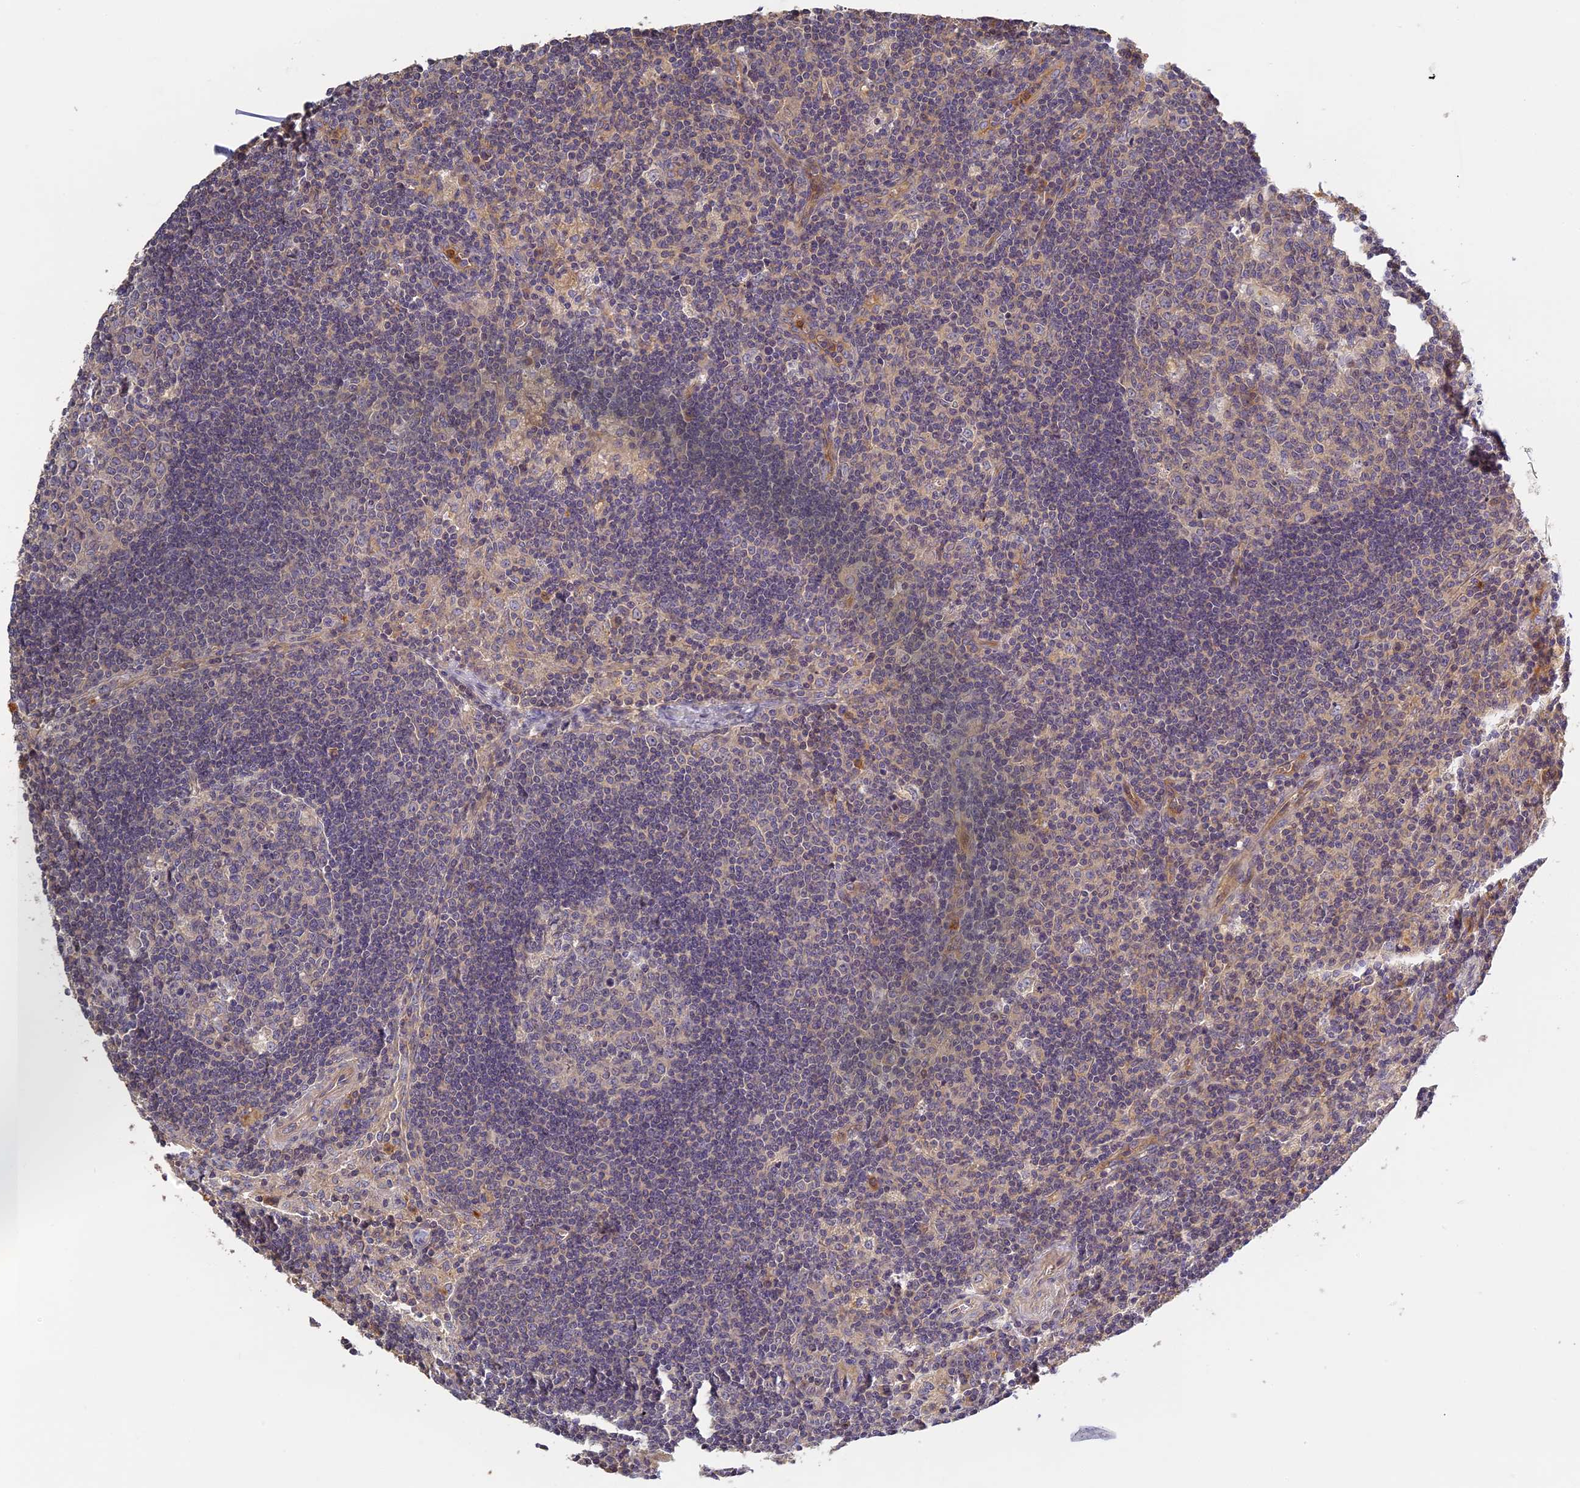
{"staining": {"intensity": "negative", "quantity": "none", "location": "none"}, "tissue": "lymph node", "cell_type": "Germinal center cells", "image_type": "normal", "snomed": [{"axis": "morphology", "description": "Normal tissue, NOS"}, {"axis": "topography", "description": "Lymph node"}], "caption": "IHC of benign human lymph node reveals no staining in germinal center cells.", "gene": "AP4E1", "patient": {"sex": "male", "age": 58}}